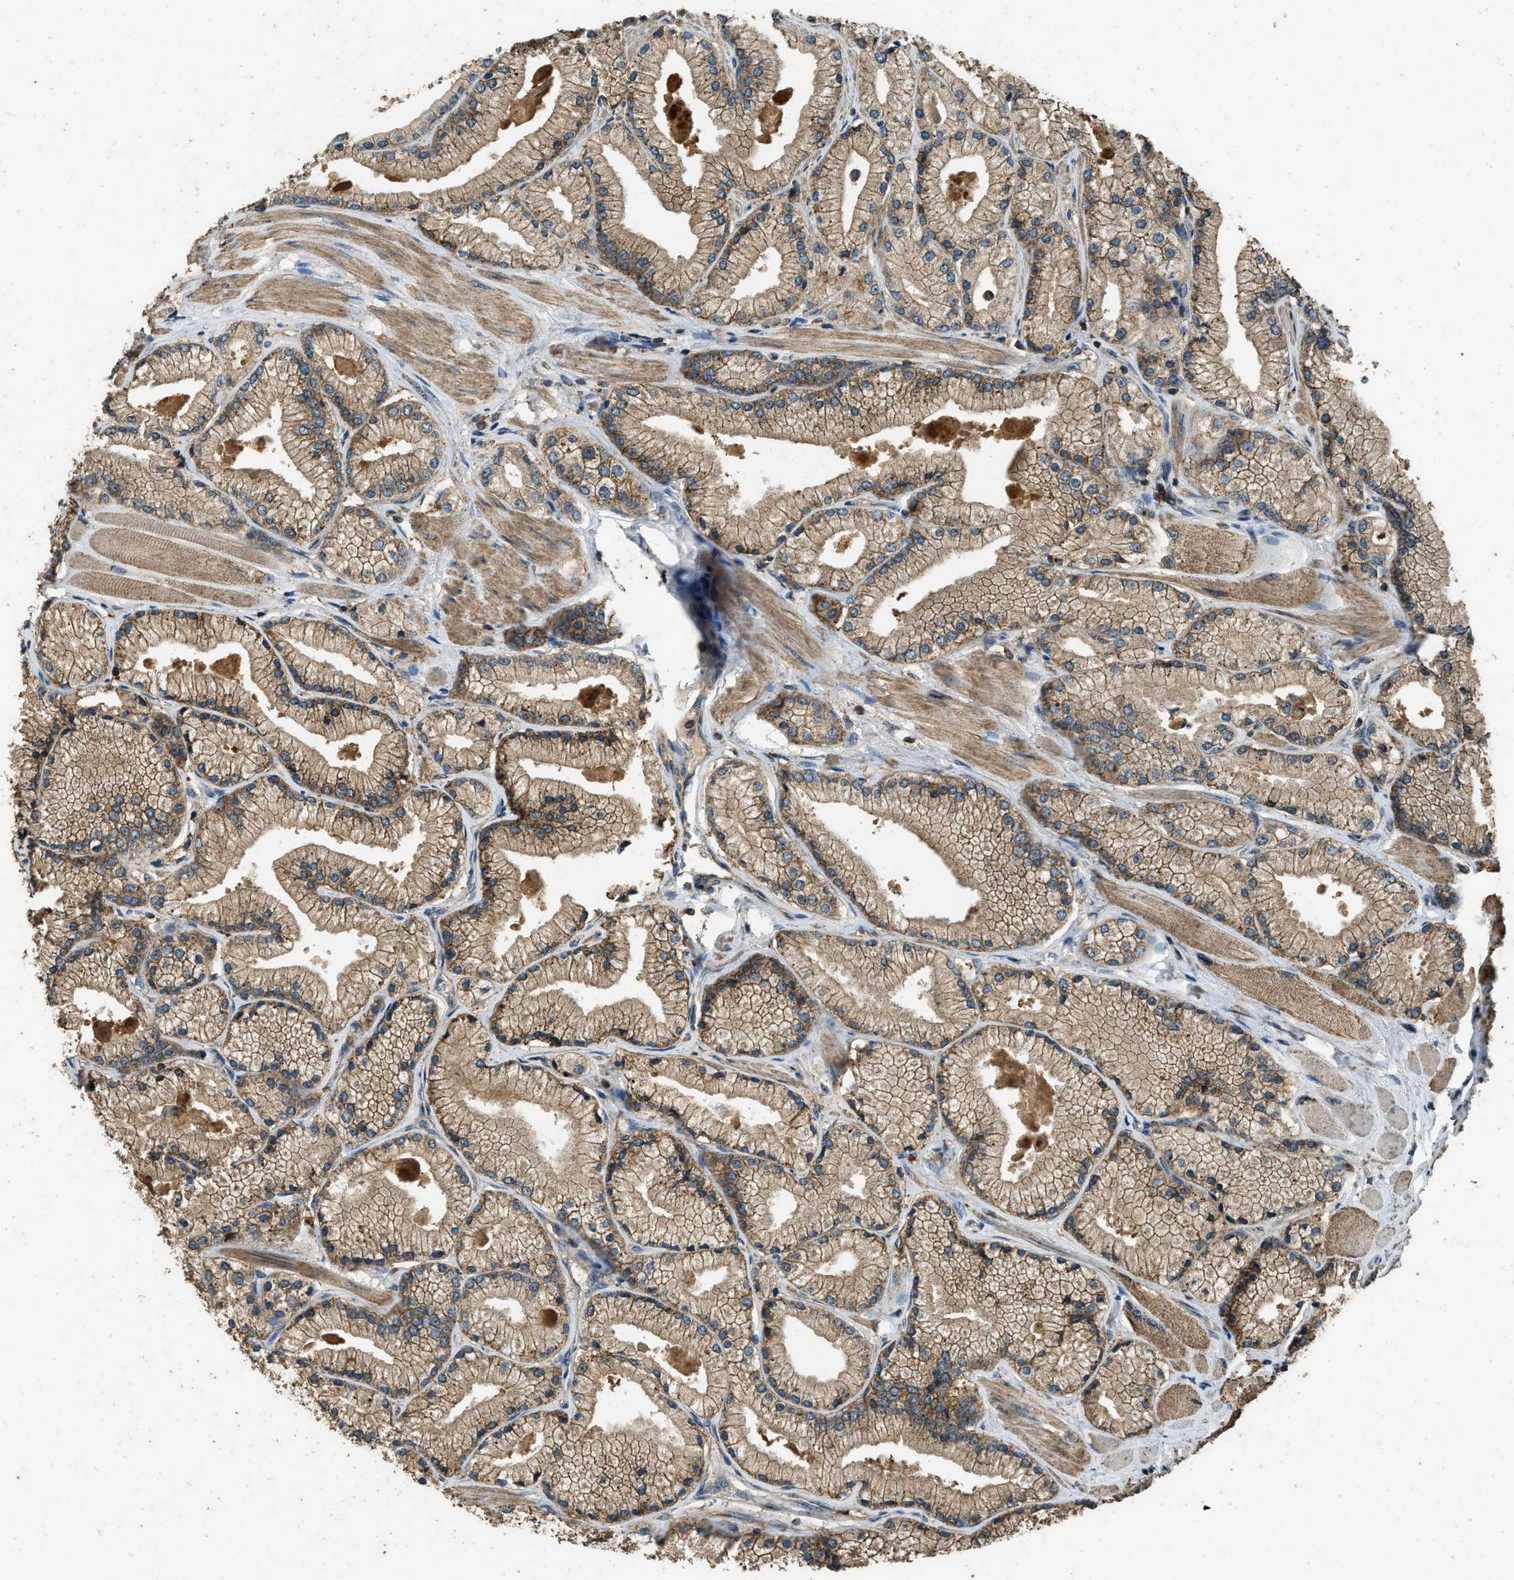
{"staining": {"intensity": "moderate", "quantity": ">75%", "location": "cytoplasmic/membranous"}, "tissue": "prostate cancer", "cell_type": "Tumor cells", "image_type": "cancer", "snomed": [{"axis": "morphology", "description": "Adenocarcinoma, High grade"}, {"axis": "topography", "description": "Prostate"}], "caption": "A photomicrograph of human high-grade adenocarcinoma (prostate) stained for a protein shows moderate cytoplasmic/membranous brown staining in tumor cells.", "gene": "ATP8B1", "patient": {"sex": "male", "age": 50}}